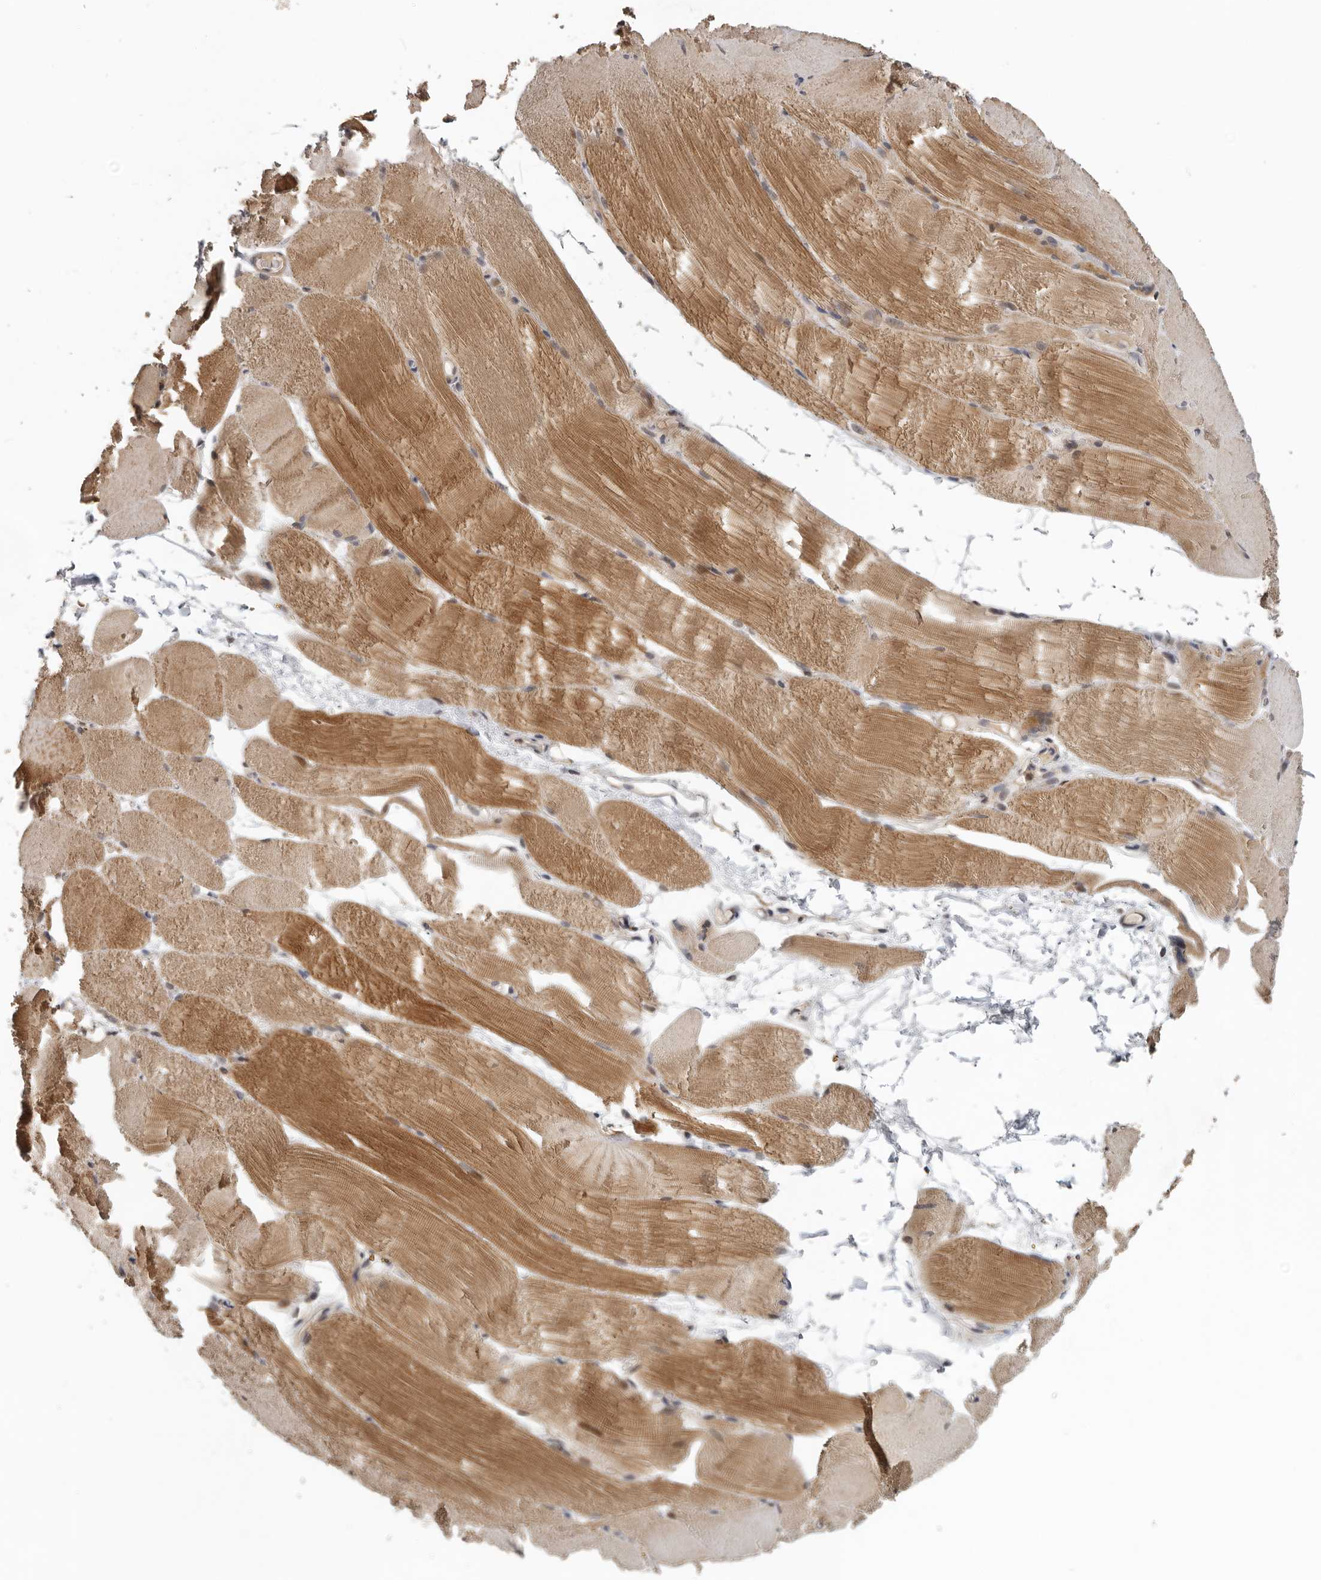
{"staining": {"intensity": "moderate", "quantity": ">75%", "location": "cytoplasmic/membranous"}, "tissue": "skeletal muscle", "cell_type": "Myocytes", "image_type": "normal", "snomed": [{"axis": "morphology", "description": "Normal tissue, NOS"}, {"axis": "topography", "description": "Skeletal muscle"}, {"axis": "topography", "description": "Parathyroid gland"}], "caption": "This histopathology image displays immunohistochemistry (IHC) staining of normal skeletal muscle, with medium moderate cytoplasmic/membranous staining in about >75% of myocytes.", "gene": "HENMT1", "patient": {"sex": "female", "age": 37}}